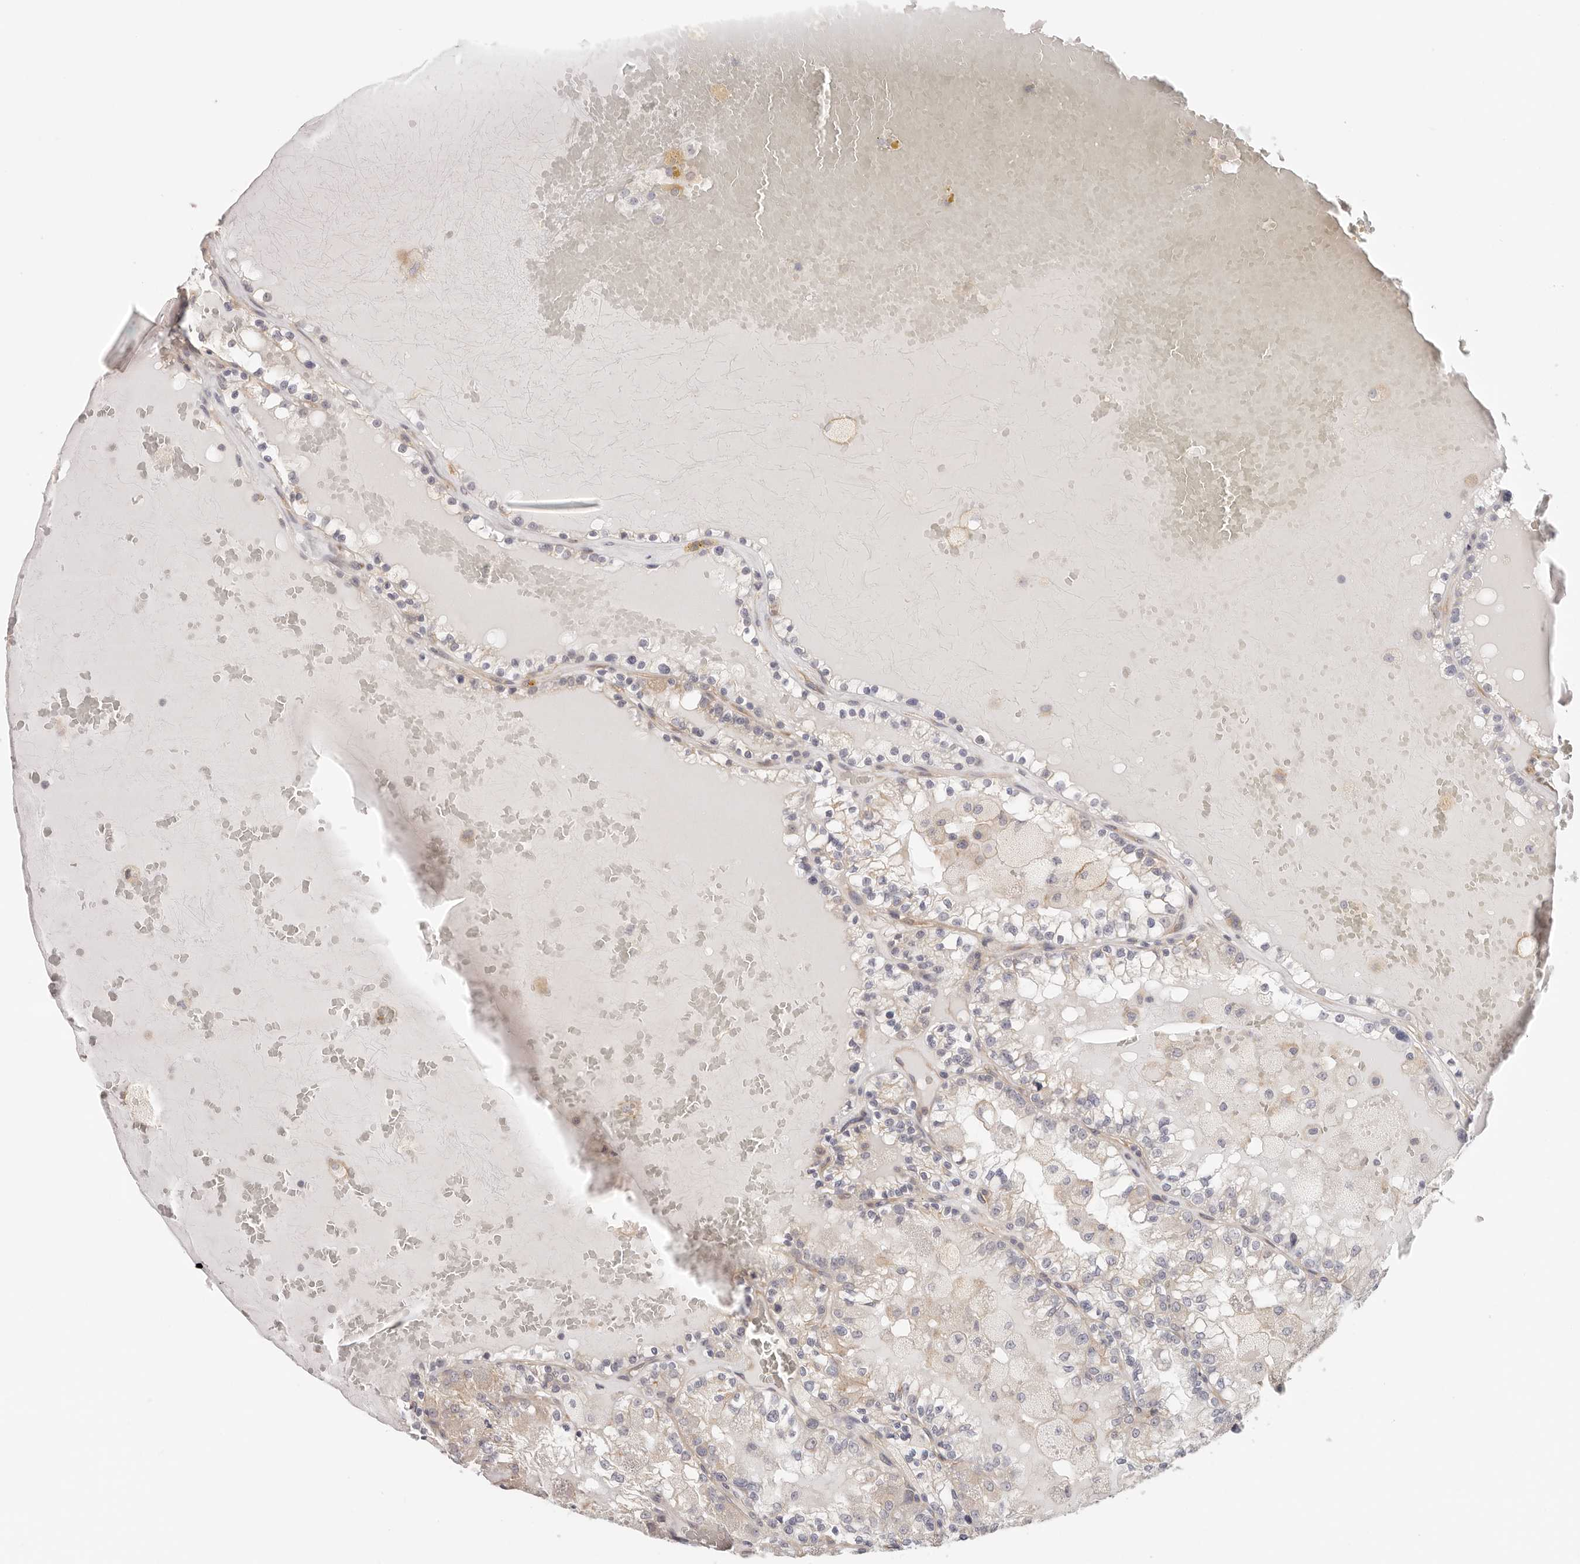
{"staining": {"intensity": "negative", "quantity": "none", "location": "none"}, "tissue": "renal cancer", "cell_type": "Tumor cells", "image_type": "cancer", "snomed": [{"axis": "morphology", "description": "Adenocarcinoma, NOS"}, {"axis": "topography", "description": "Kidney"}], "caption": "Protein analysis of renal cancer exhibits no significant expression in tumor cells.", "gene": "AFDN", "patient": {"sex": "female", "age": 56}}